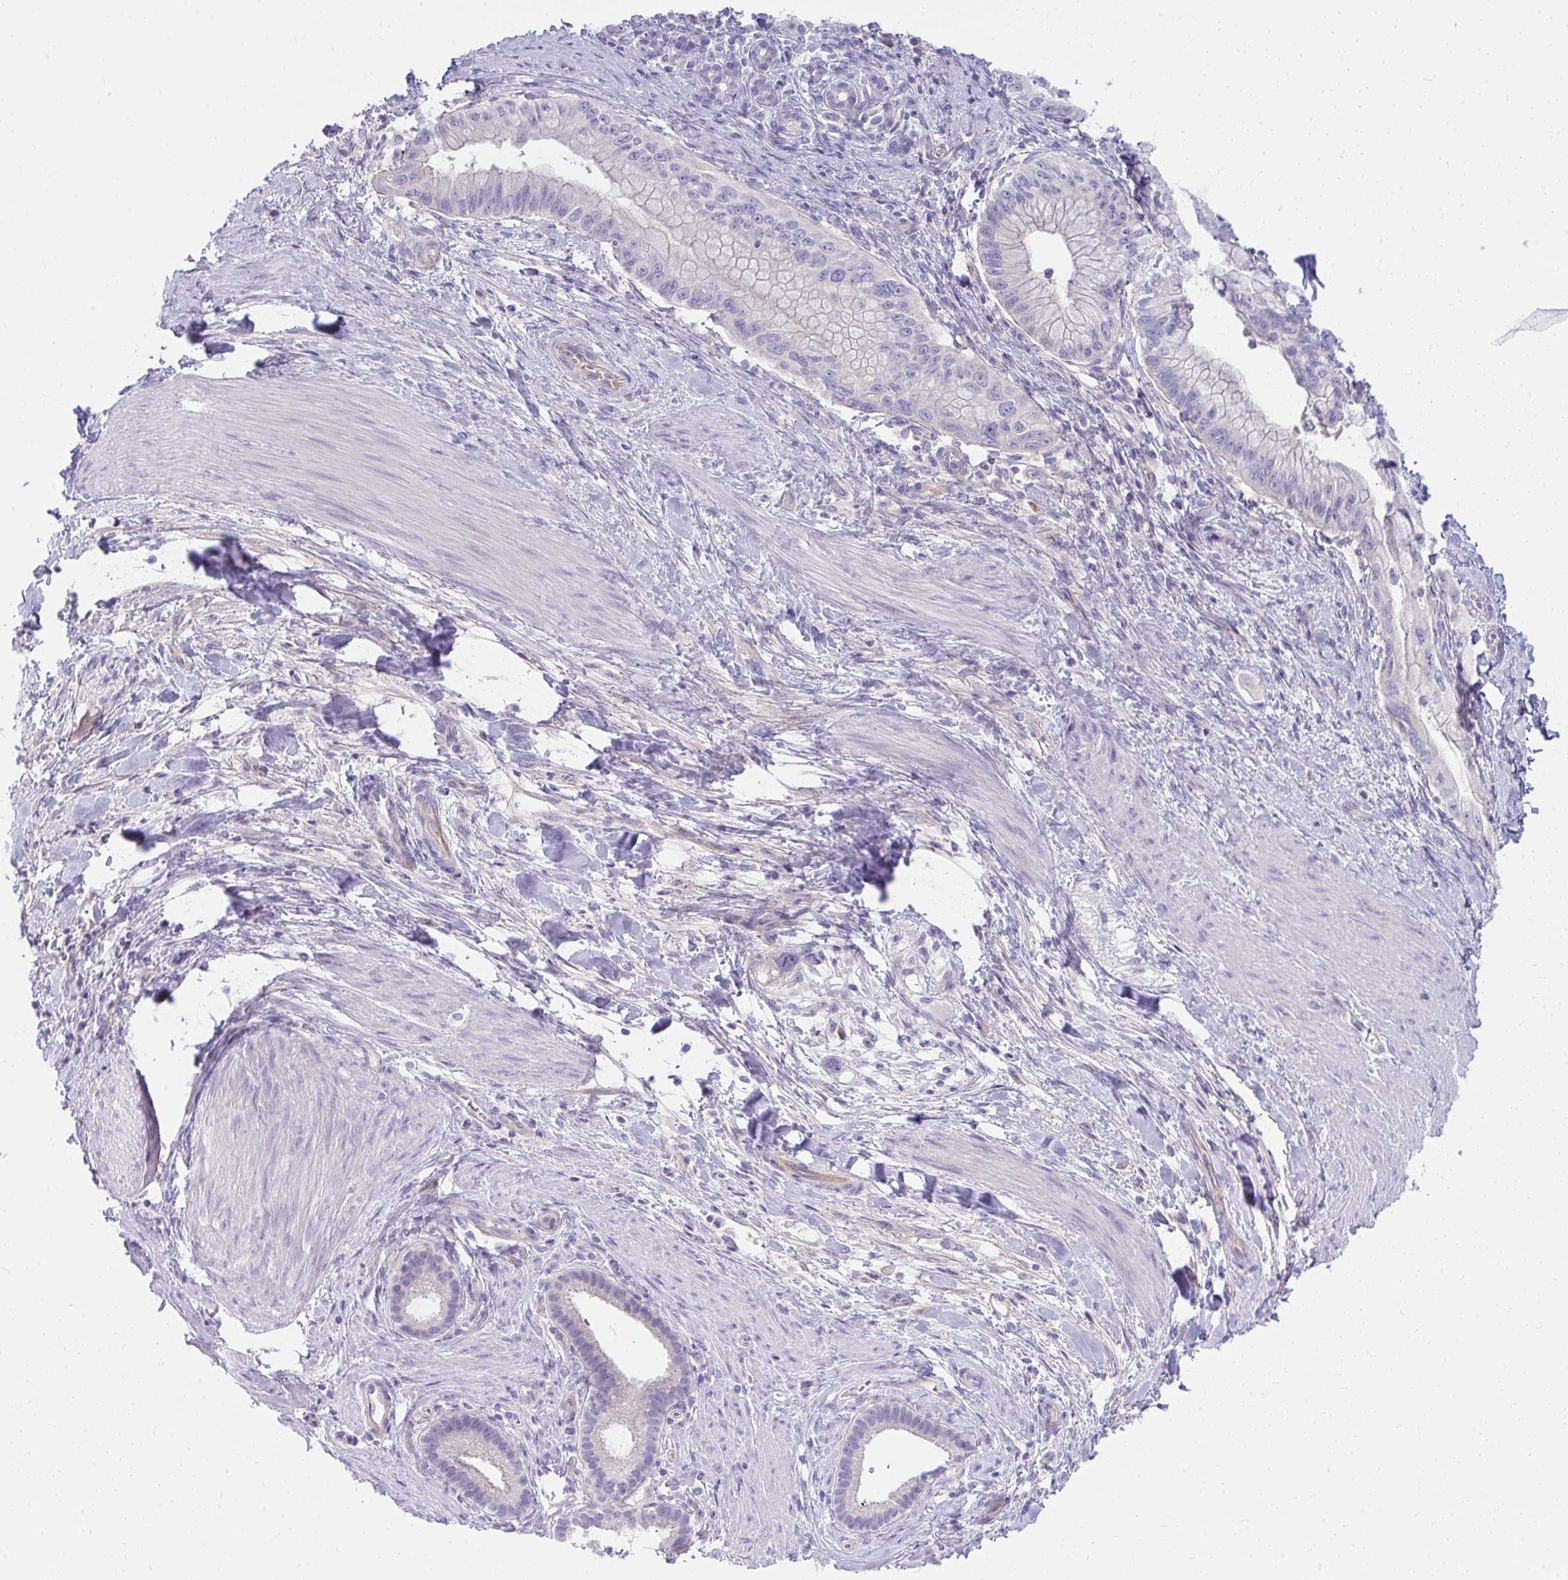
{"staining": {"intensity": "negative", "quantity": "none", "location": "none"}, "tissue": "pancreatic cancer", "cell_type": "Tumor cells", "image_type": "cancer", "snomed": [{"axis": "morphology", "description": "Adenocarcinoma, NOS"}, {"axis": "topography", "description": "Pancreas"}], "caption": "Immunohistochemistry of adenocarcinoma (pancreatic) displays no expression in tumor cells.", "gene": "LRRC36", "patient": {"sex": "male", "age": 48}}